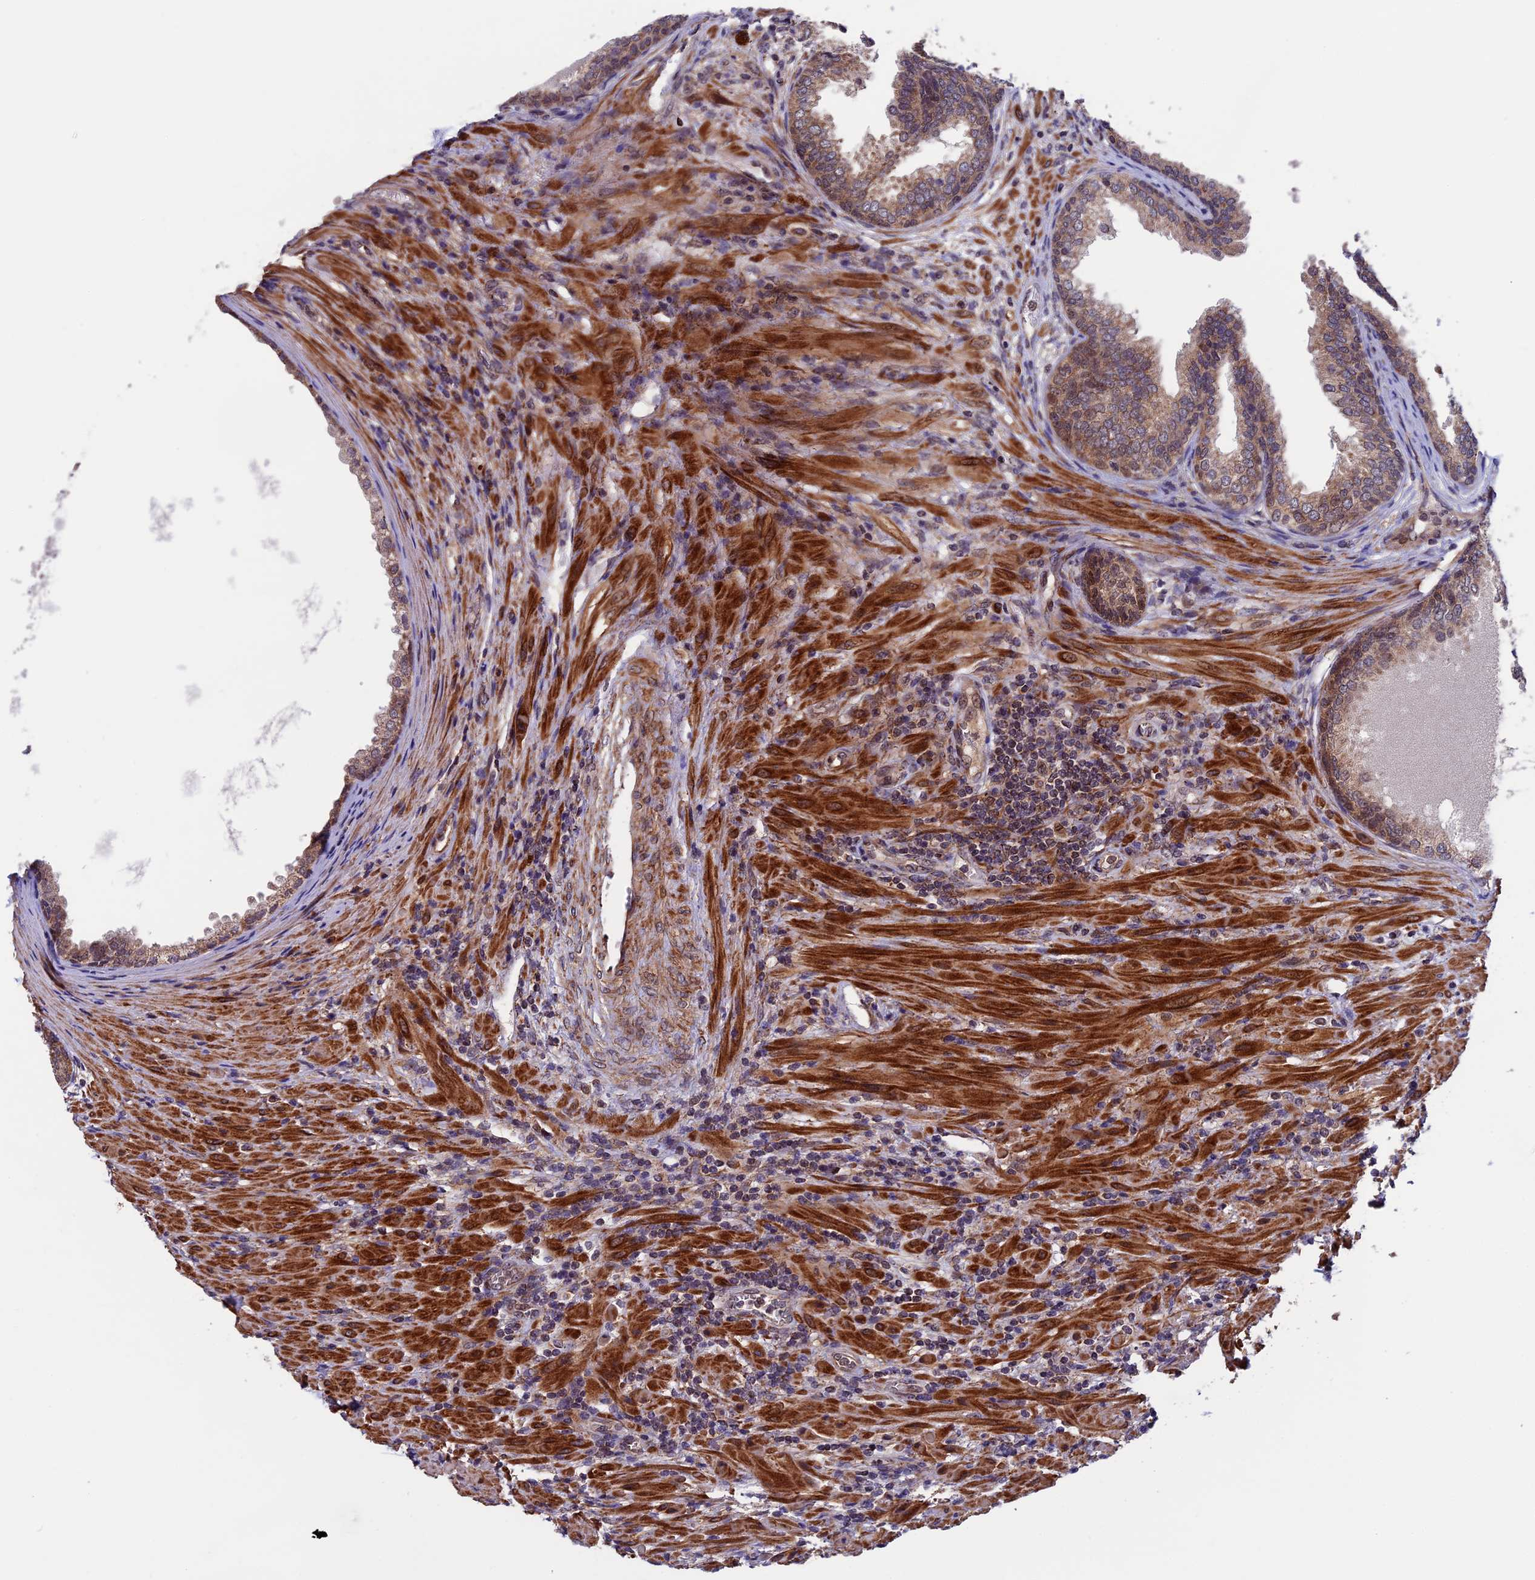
{"staining": {"intensity": "moderate", "quantity": ">75%", "location": "cytoplasmic/membranous"}, "tissue": "prostate", "cell_type": "Glandular cells", "image_type": "normal", "snomed": [{"axis": "morphology", "description": "Normal tissue, NOS"}, {"axis": "topography", "description": "Prostate"}], "caption": "IHC (DAB) staining of normal human prostate displays moderate cytoplasmic/membranous protein positivity in about >75% of glandular cells. (DAB (3,3'-diaminobenzidine) IHC with brightfield microscopy, high magnification).", "gene": "RNF17", "patient": {"sex": "male", "age": 76}}